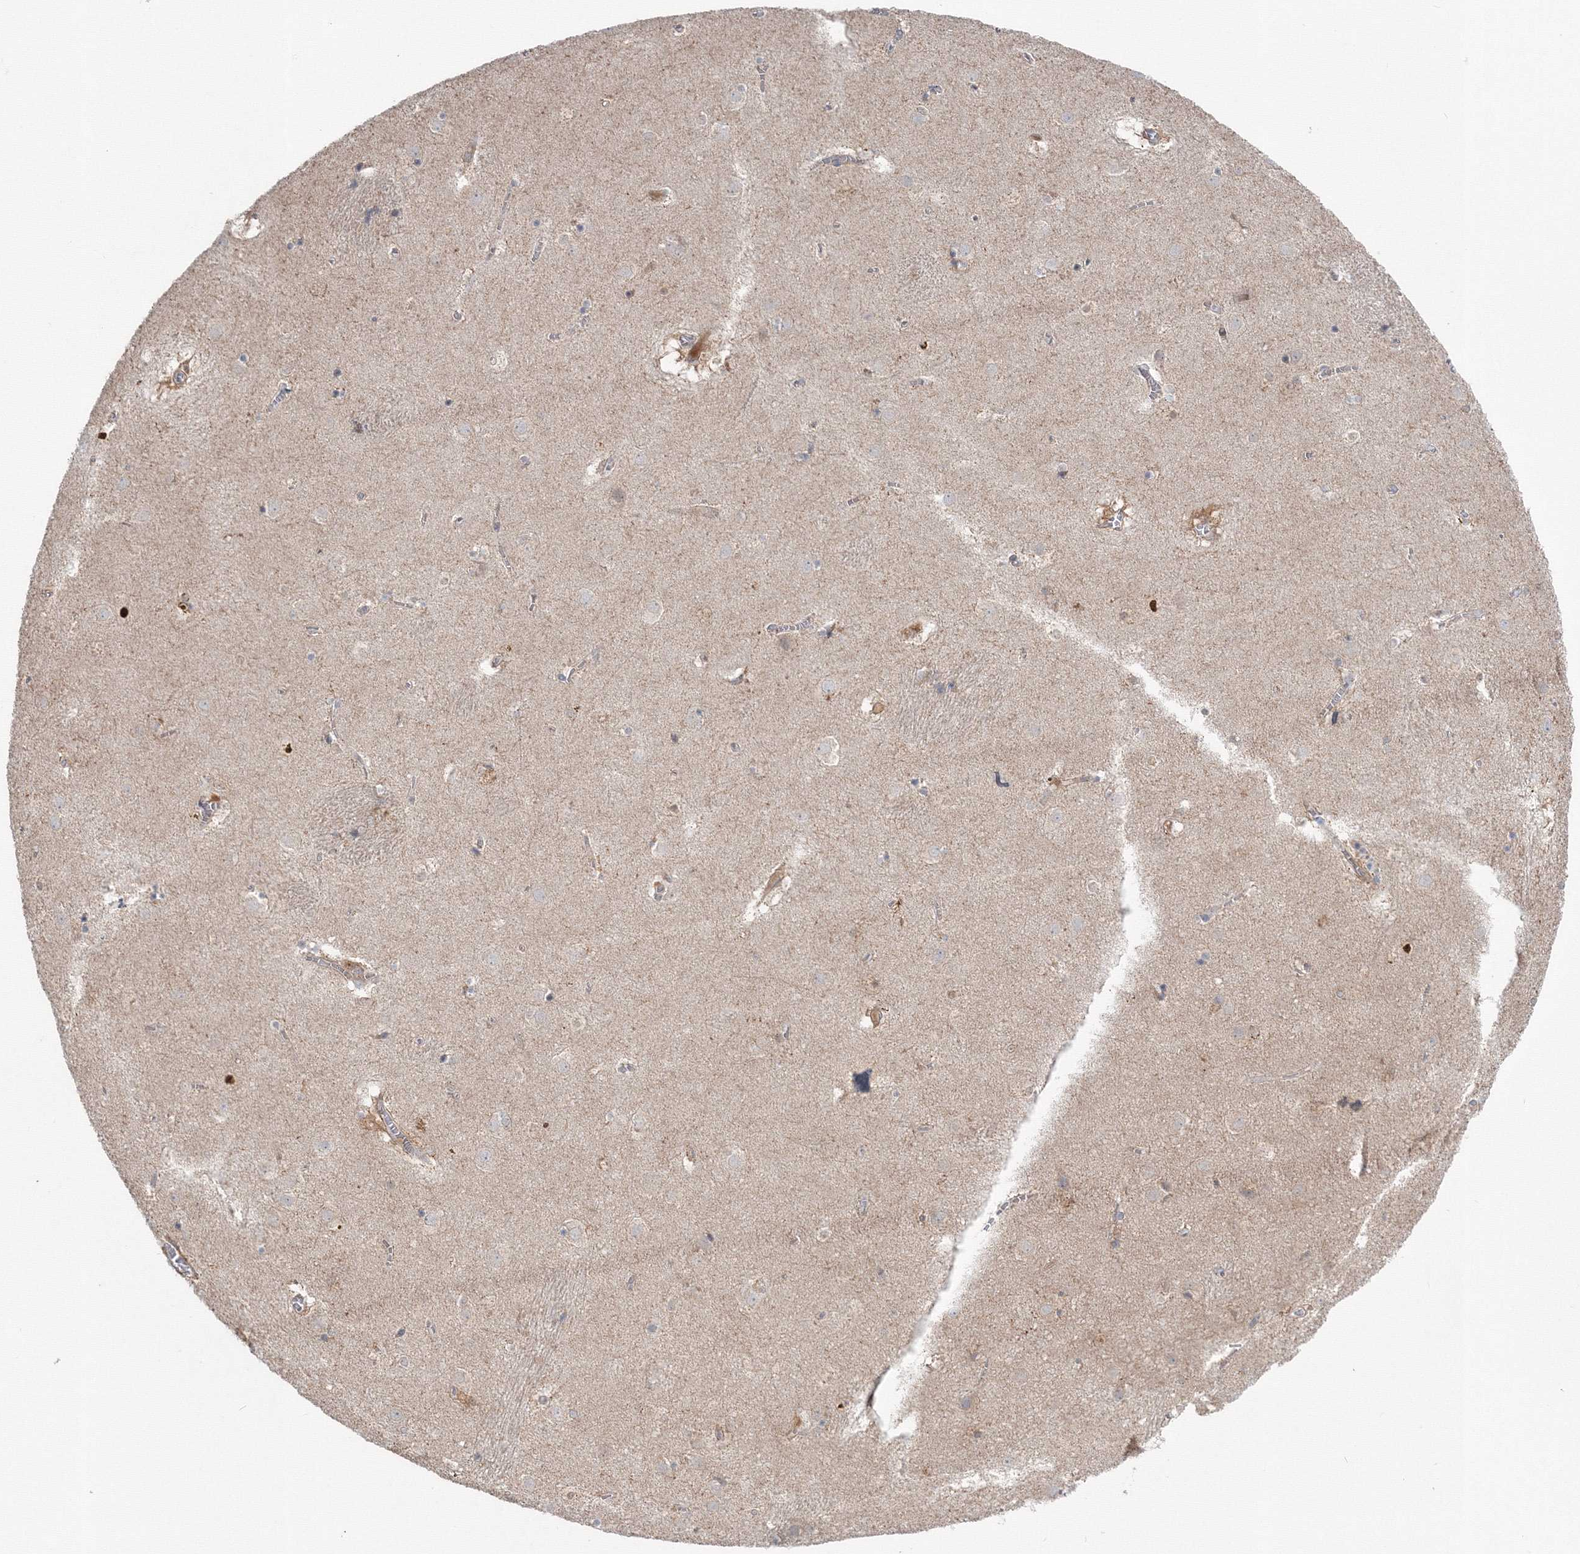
{"staining": {"intensity": "weak", "quantity": "<25%", "location": "cytoplasmic/membranous"}, "tissue": "caudate", "cell_type": "Glial cells", "image_type": "normal", "snomed": [{"axis": "morphology", "description": "Normal tissue, NOS"}, {"axis": "topography", "description": "Lateral ventricle wall"}], "caption": "The image reveals no significant staining in glial cells of caudate.", "gene": "MKRN2", "patient": {"sex": "male", "age": 70}}